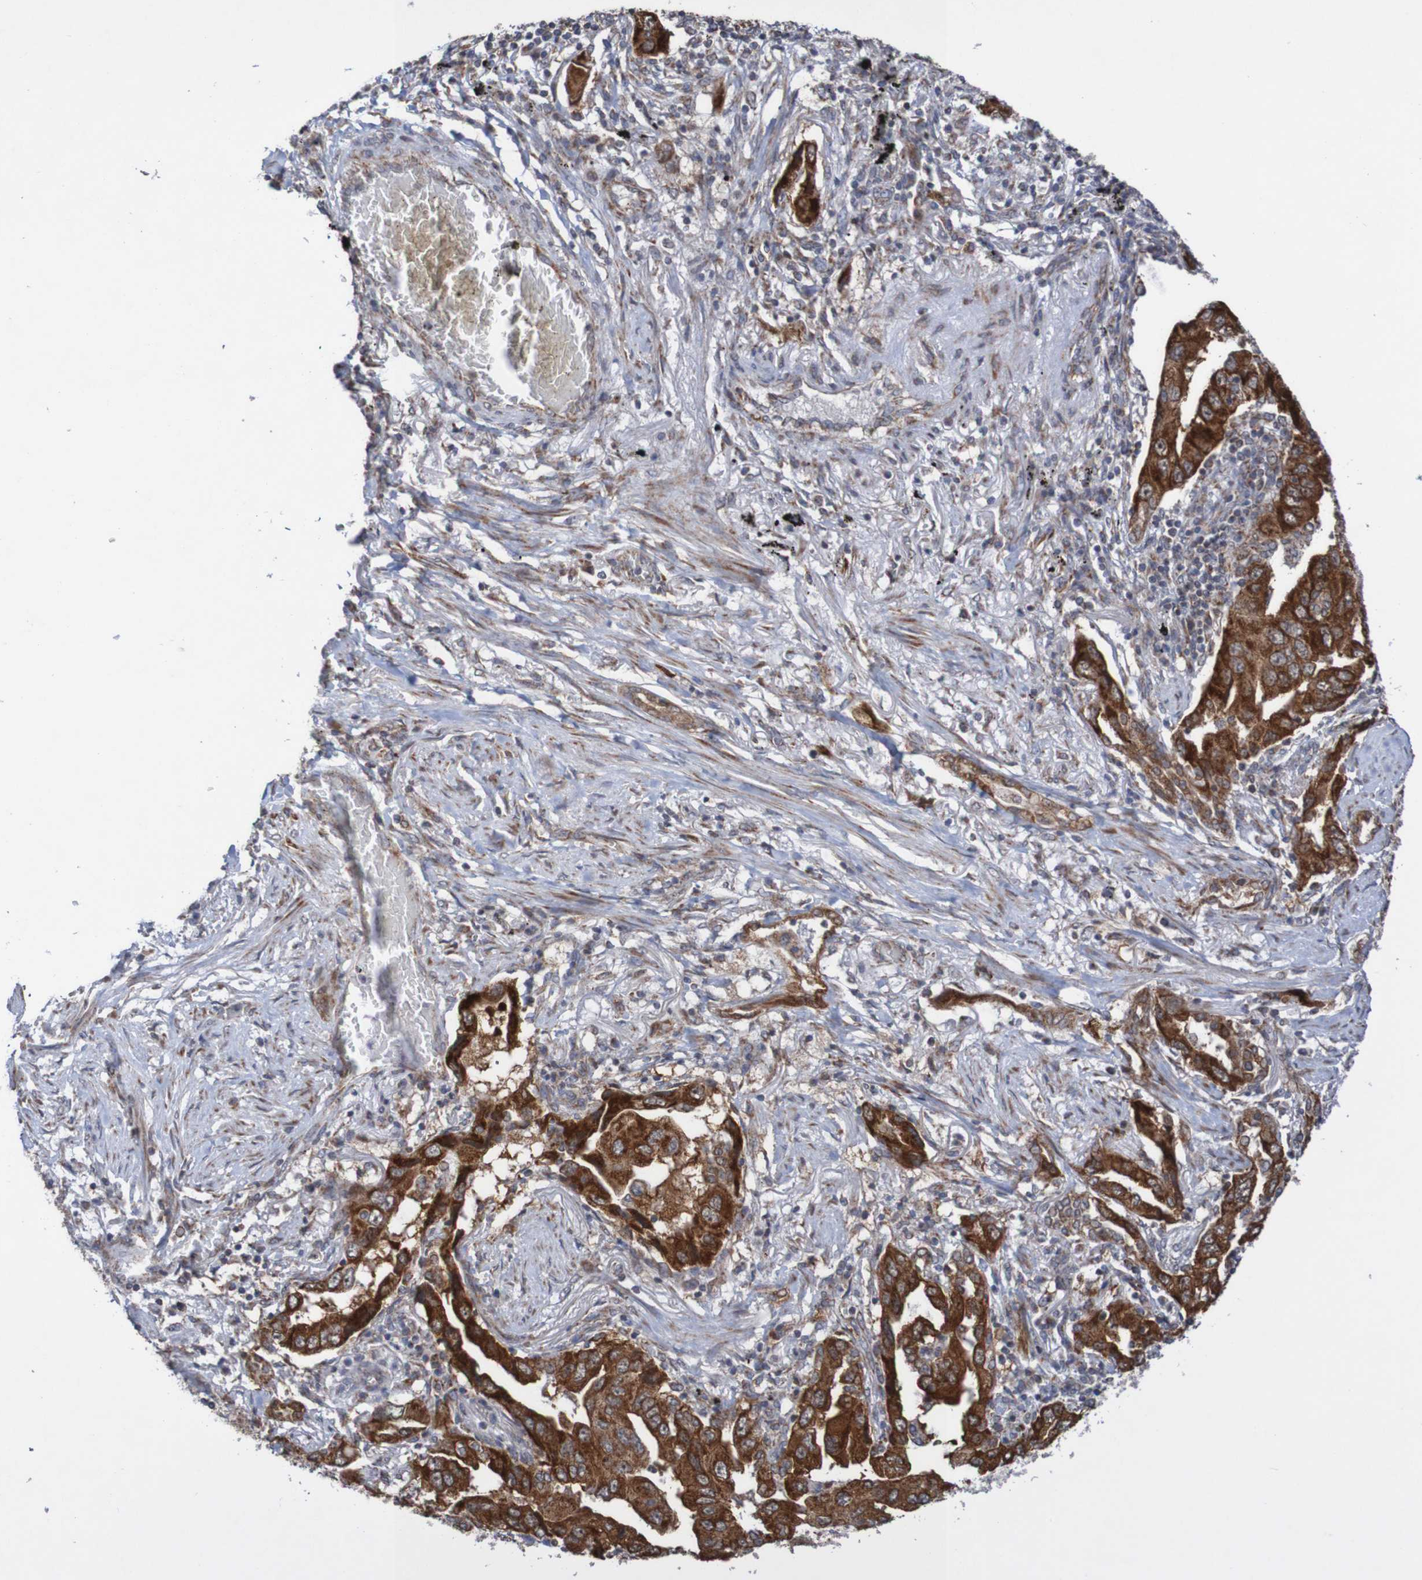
{"staining": {"intensity": "strong", "quantity": ">75%", "location": "cytoplasmic/membranous"}, "tissue": "lung cancer", "cell_type": "Tumor cells", "image_type": "cancer", "snomed": [{"axis": "morphology", "description": "Adenocarcinoma, NOS"}, {"axis": "topography", "description": "Lung"}], "caption": "Immunohistochemistry image of human lung cancer (adenocarcinoma) stained for a protein (brown), which displays high levels of strong cytoplasmic/membranous expression in about >75% of tumor cells.", "gene": "DVL1", "patient": {"sex": "female", "age": 65}}